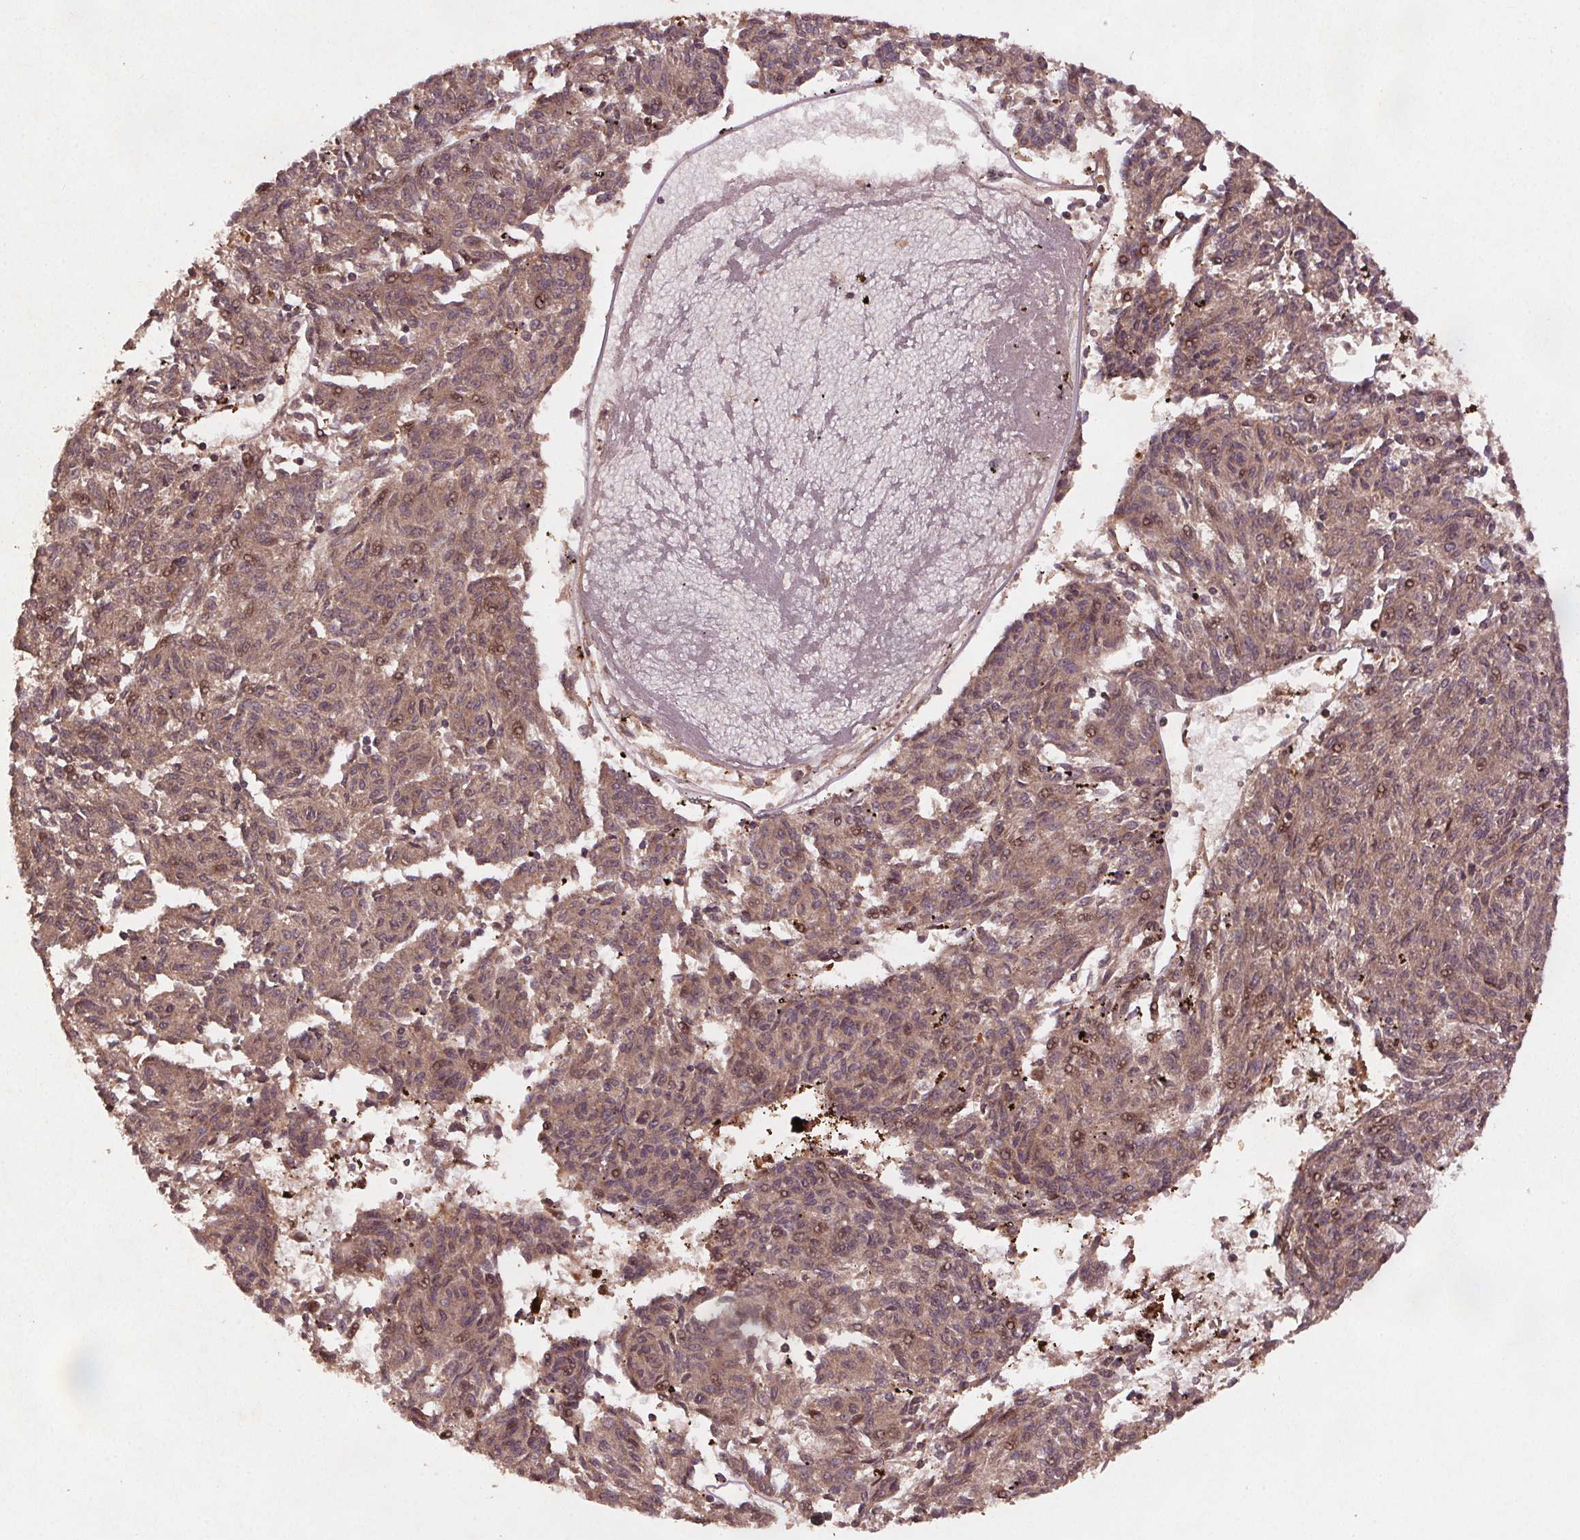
{"staining": {"intensity": "moderate", "quantity": ">75%", "location": "cytoplasmic/membranous,nuclear"}, "tissue": "melanoma", "cell_type": "Tumor cells", "image_type": "cancer", "snomed": [{"axis": "morphology", "description": "Malignant melanoma, NOS"}, {"axis": "topography", "description": "Skin"}], "caption": "Immunohistochemical staining of human melanoma shows moderate cytoplasmic/membranous and nuclear protein staining in about >75% of tumor cells.", "gene": "SEC14L2", "patient": {"sex": "female", "age": 72}}